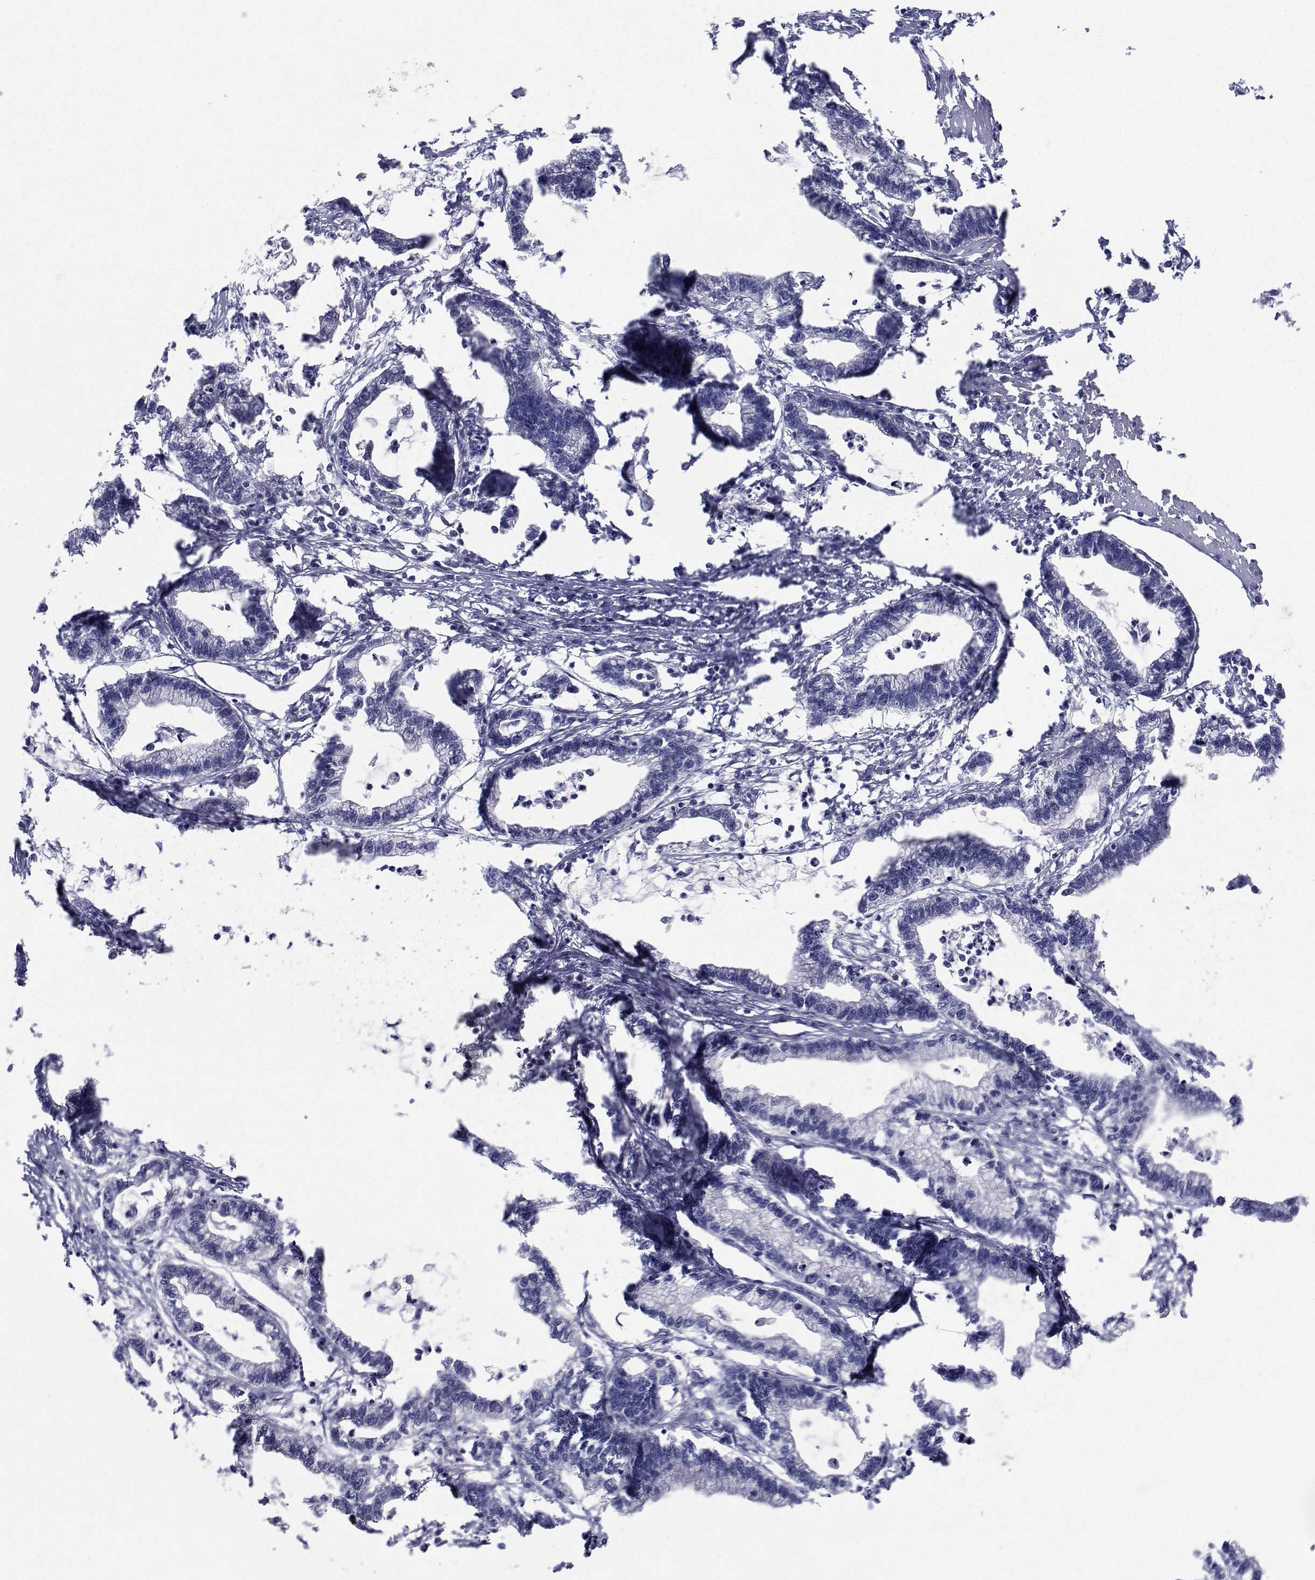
{"staining": {"intensity": "negative", "quantity": "none", "location": "none"}, "tissue": "stomach cancer", "cell_type": "Tumor cells", "image_type": "cancer", "snomed": [{"axis": "morphology", "description": "Adenocarcinoma, NOS"}, {"axis": "topography", "description": "Stomach"}], "caption": "This is a histopathology image of IHC staining of stomach adenocarcinoma, which shows no positivity in tumor cells. The staining is performed using DAB brown chromogen with nuclei counter-stained in using hematoxylin.", "gene": "CDHR3", "patient": {"sex": "male", "age": 83}}